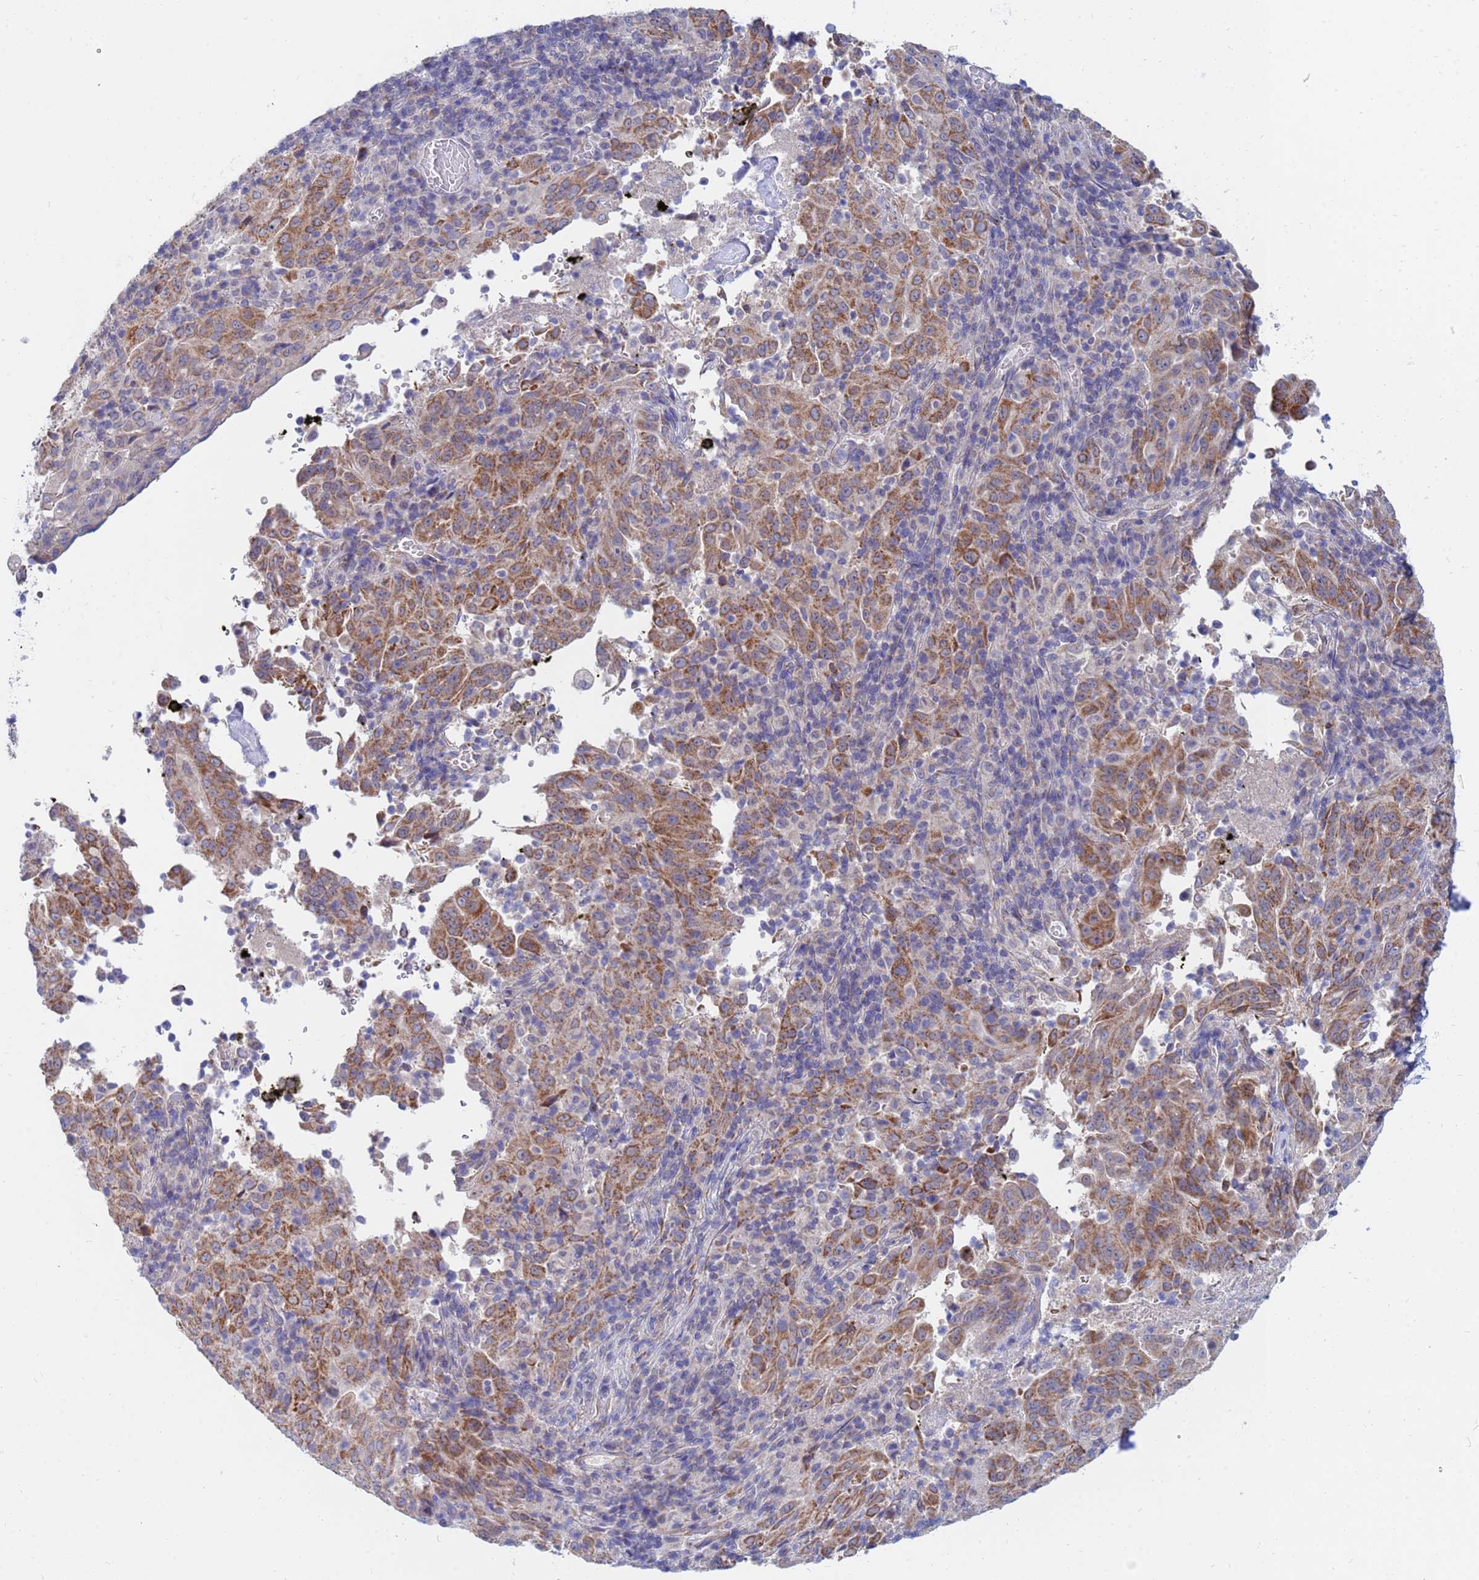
{"staining": {"intensity": "moderate", "quantity": ">75%", "location": "cytoplasmic/membranous"}, "tissue": "pancreatic cancer", "cell_type": "Tumor cells", "image_type": "cancer", "snomed": [{"axis": "morphology", "description": "Adenocarcinoma, NOS"}, {"axis": "topography", "description": "Pancreas"}], "caption": "This histopathology image displays pancreatic adenocarcinoma stained with immunohistochemistry (IHC) to label a protein in brown. The cytoplasmic/membranous of tumor cells show moderate positivity for the protein. Nuclei are counter-stained blue.", "gene": "SDR39U1", "patient": {"sex": "male", "age": 63}}